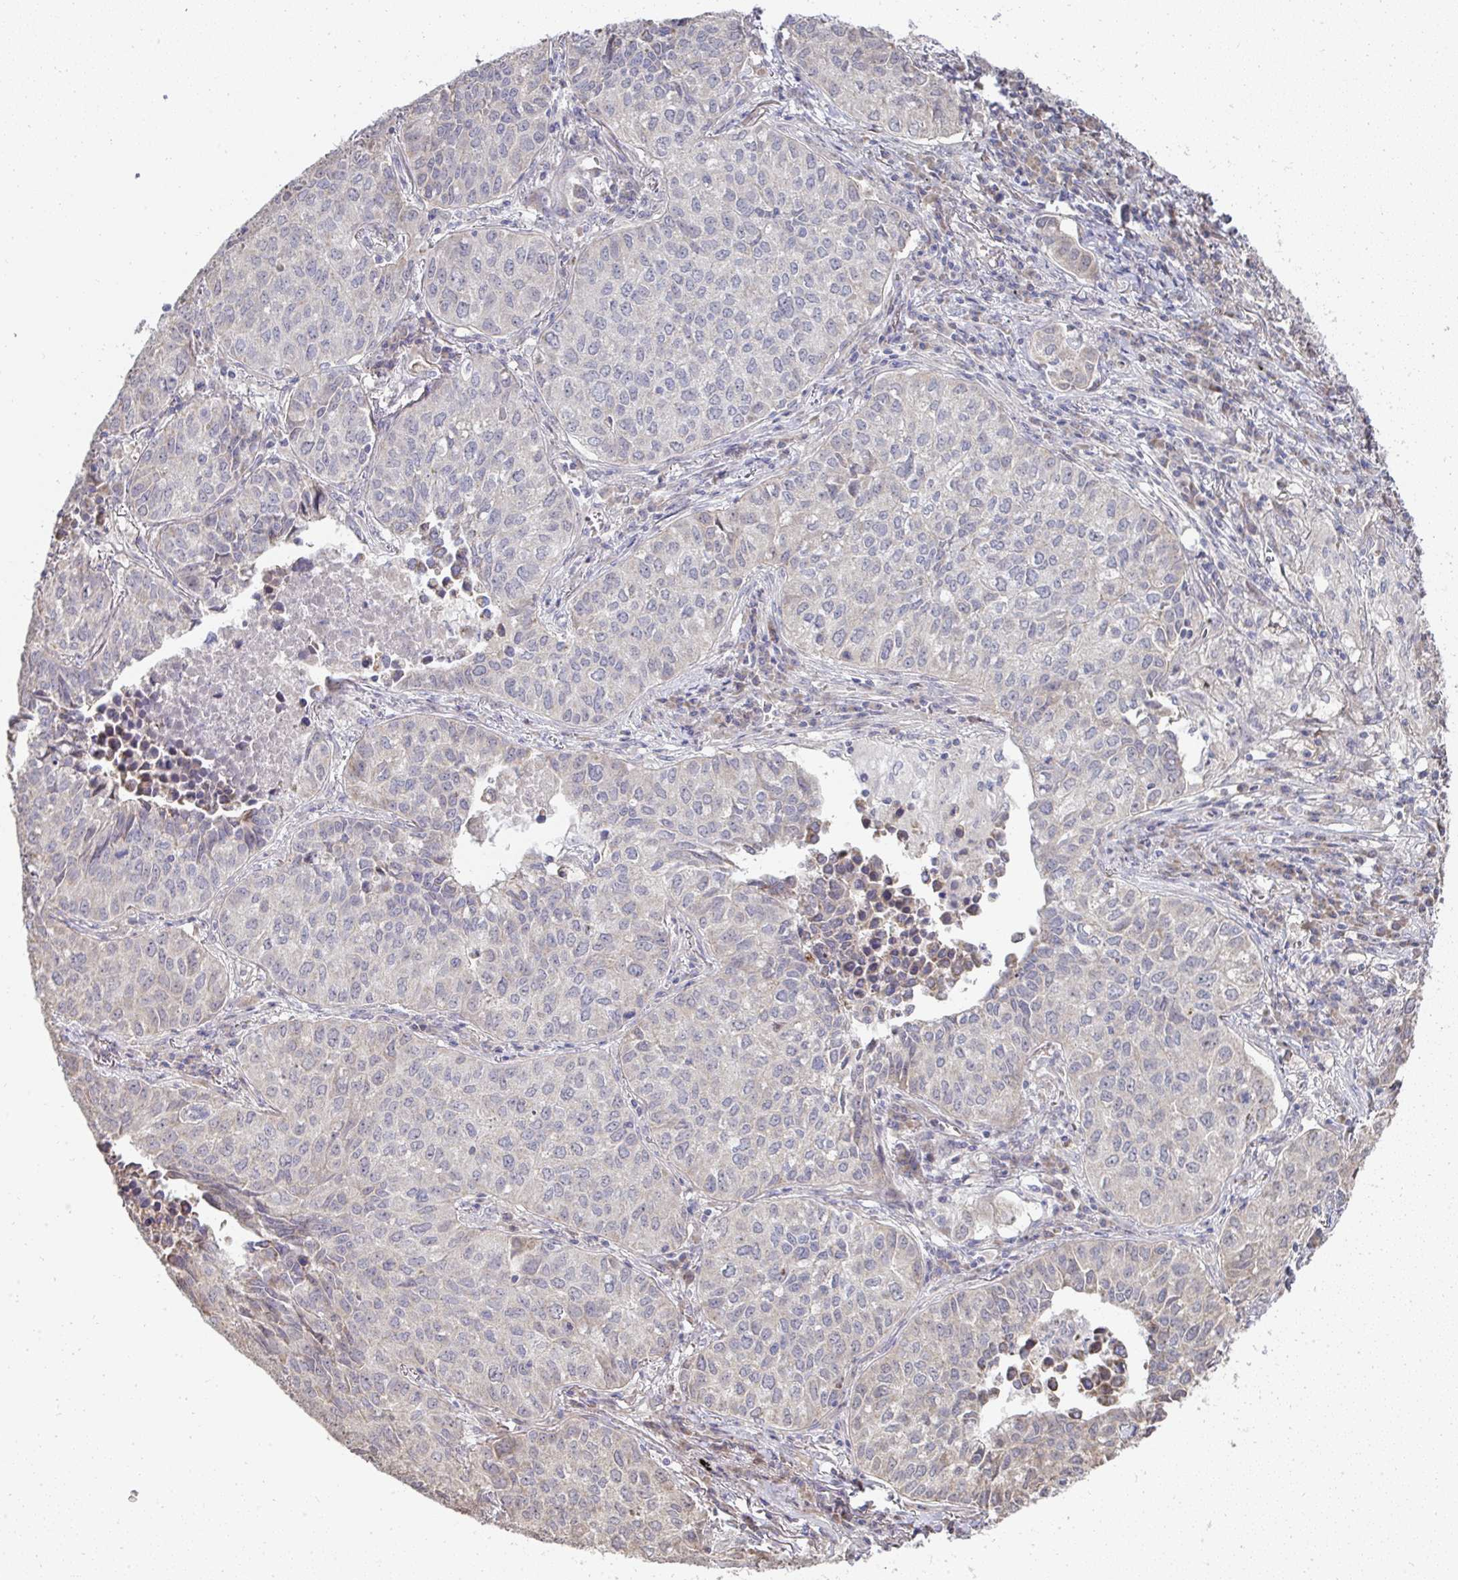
{"staining": {"intensity": "weak", "quantity": "<25%", "location": "cytoplasmic/membranous"}, "tissue": "lung cancer", "cell_type": "Tumor cells", "image_type": "cancer", "snomed": [{"axis": "morphology", "description": "Adenocarcinoma, NOS"}, {"axis": "topography", "description": "Lung"}], "caption": "Immunohistochemistry histopathology image of lung cancer (adenocarcinoma) stained for a protein (brown), which demonstrates no positivity in tumor cells.", "gene": "AGTPBP1", "patient": {"sex": "female", "age": 50}}